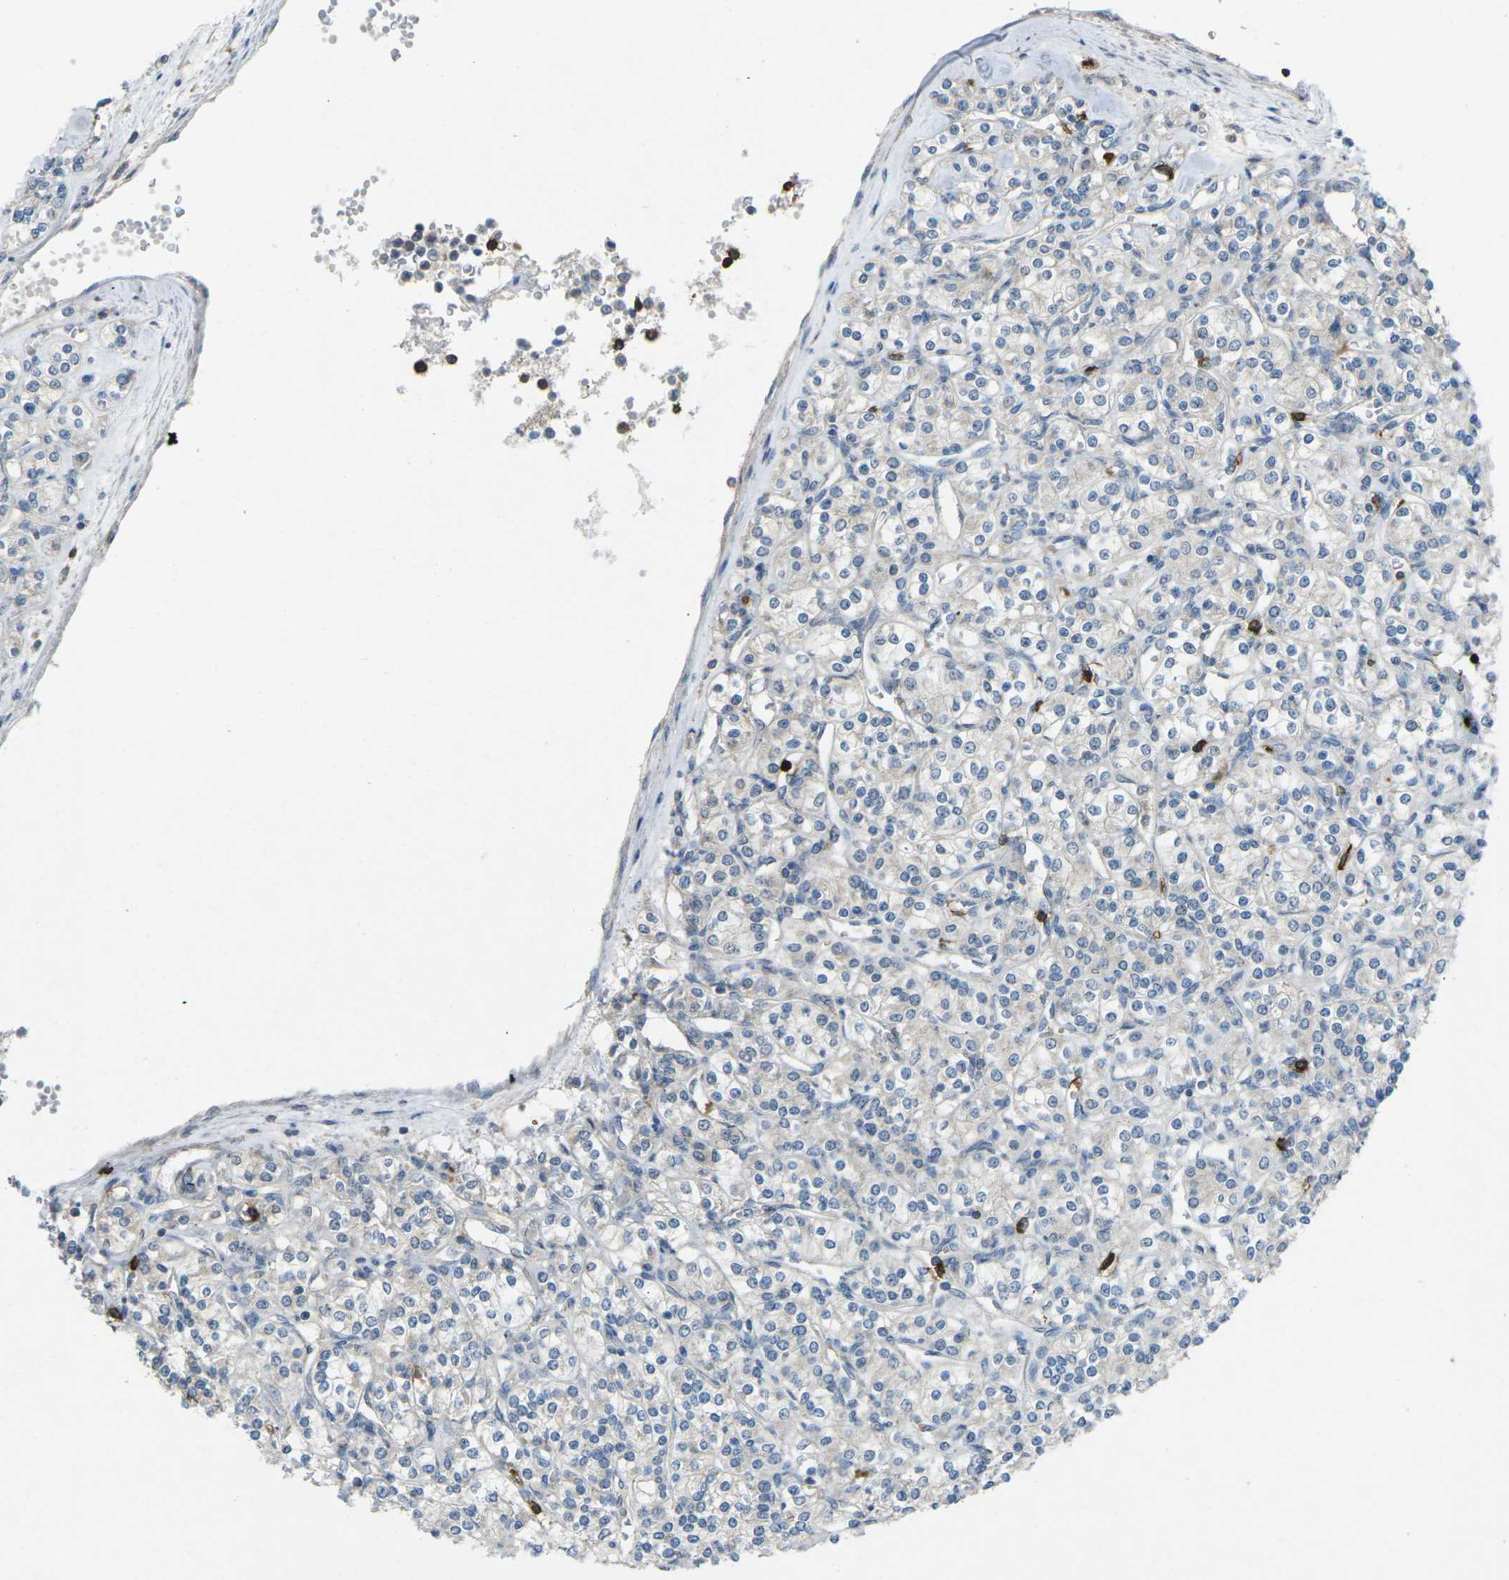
{"staining": {"intensity": "negative", "quantity": "none", "location": "none"}, "tissue": "renal cancer", "cell_type": "Tumor cells", "image_type": "cancer", "snomed": [{"axis": "morphology", "description": "Adenocarcinoma, NOS"}, {"axis": "topography", "description": "Kidney"}], "caption": "A high-resolution image shows IHC staining of renal cancer, which reveals no significant positivity in tumor cells.", "gene": "CD19", "patient": {"sex": "male", "age": 77}}